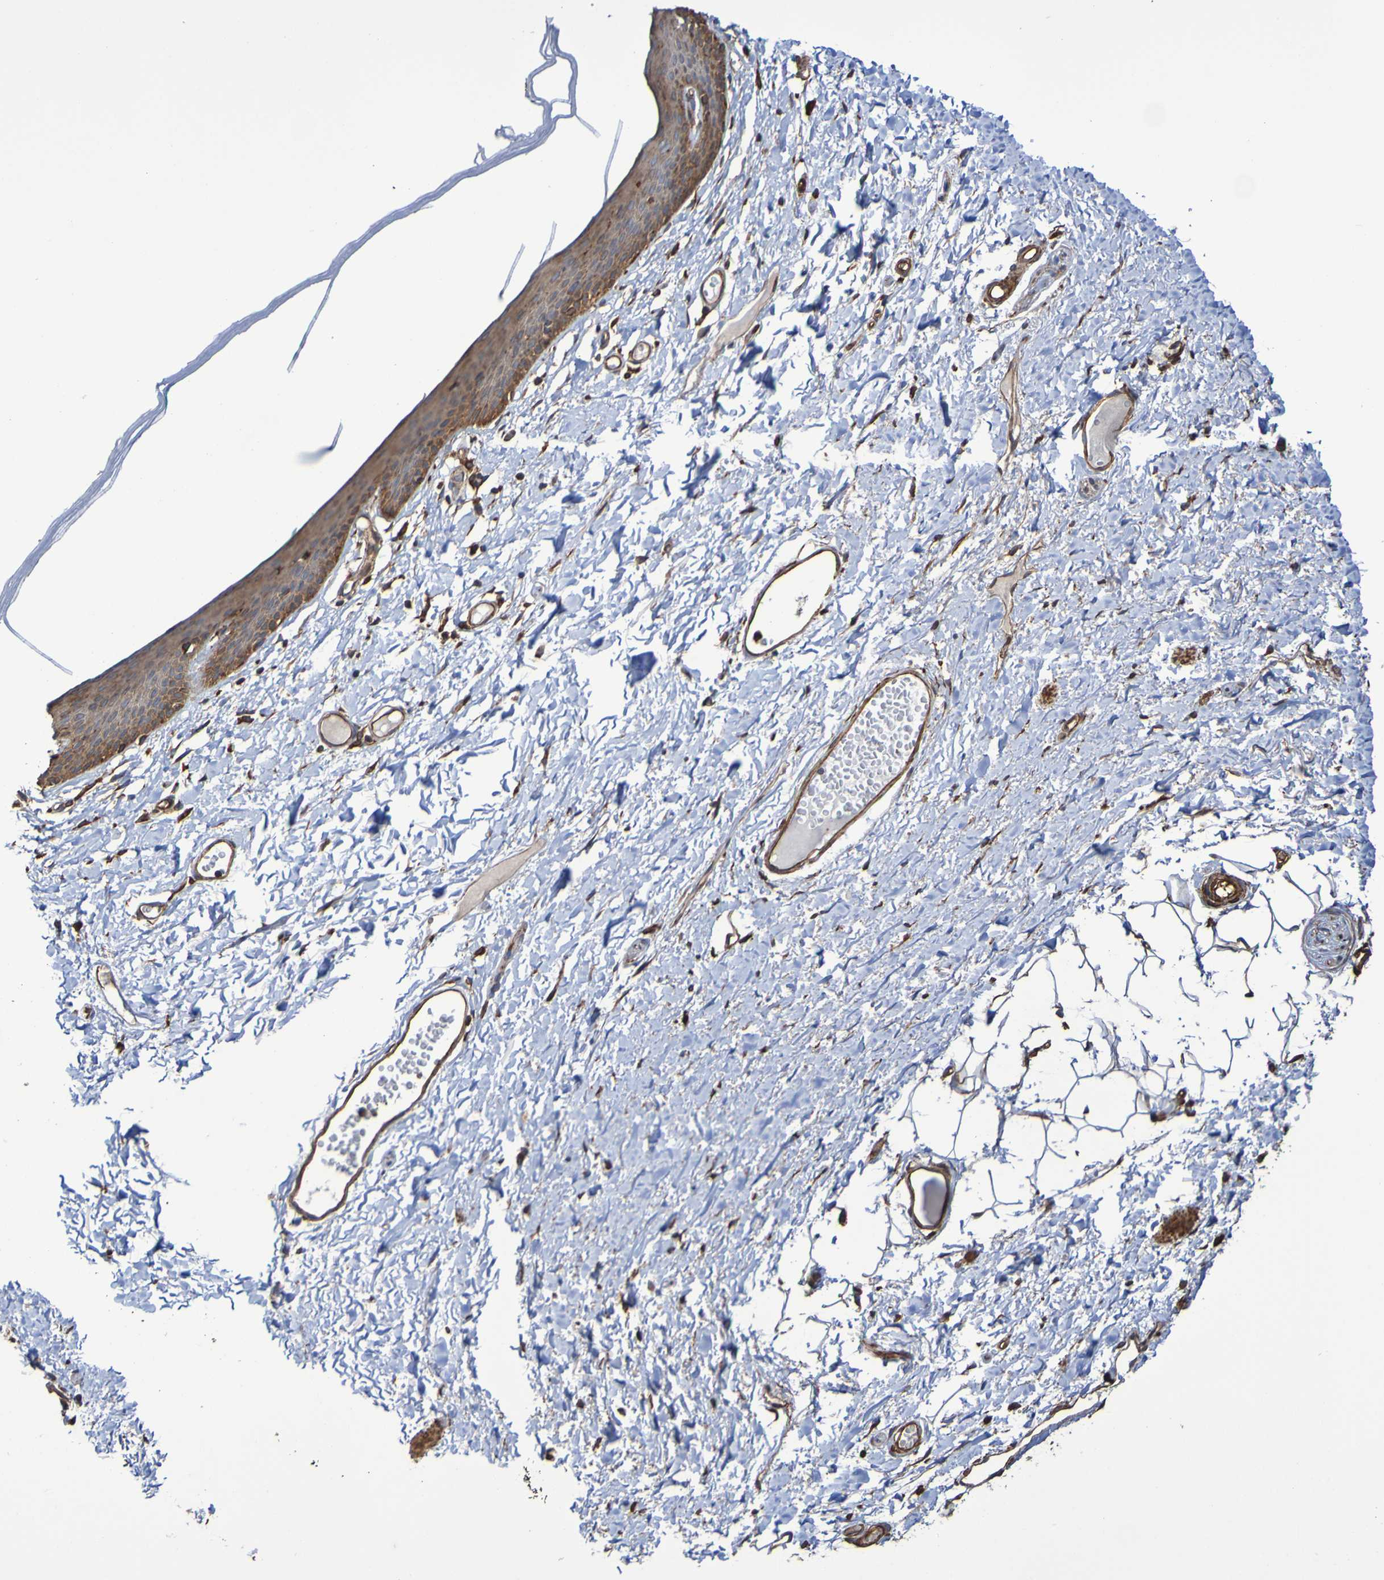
{"staining": {"intensity": "weak", "quantity": ">75%", "location": "cytoplasmic/membranous"}, "tissue": "skin", "cell_type": "Epidermal cells", "image_type": "normal", "snomed": [{"axis": "morphology", "description": "Normal tissue, NOS"}, {"axis": "topography", "description": "Vulva"}], "caption": "The immunohistochemical stain shows weak cytoplasmic/membranous positivity in epidermal cells of normal skin.", "gene": "RAB11A", "patient": {"sex": "female", "age": 54}}